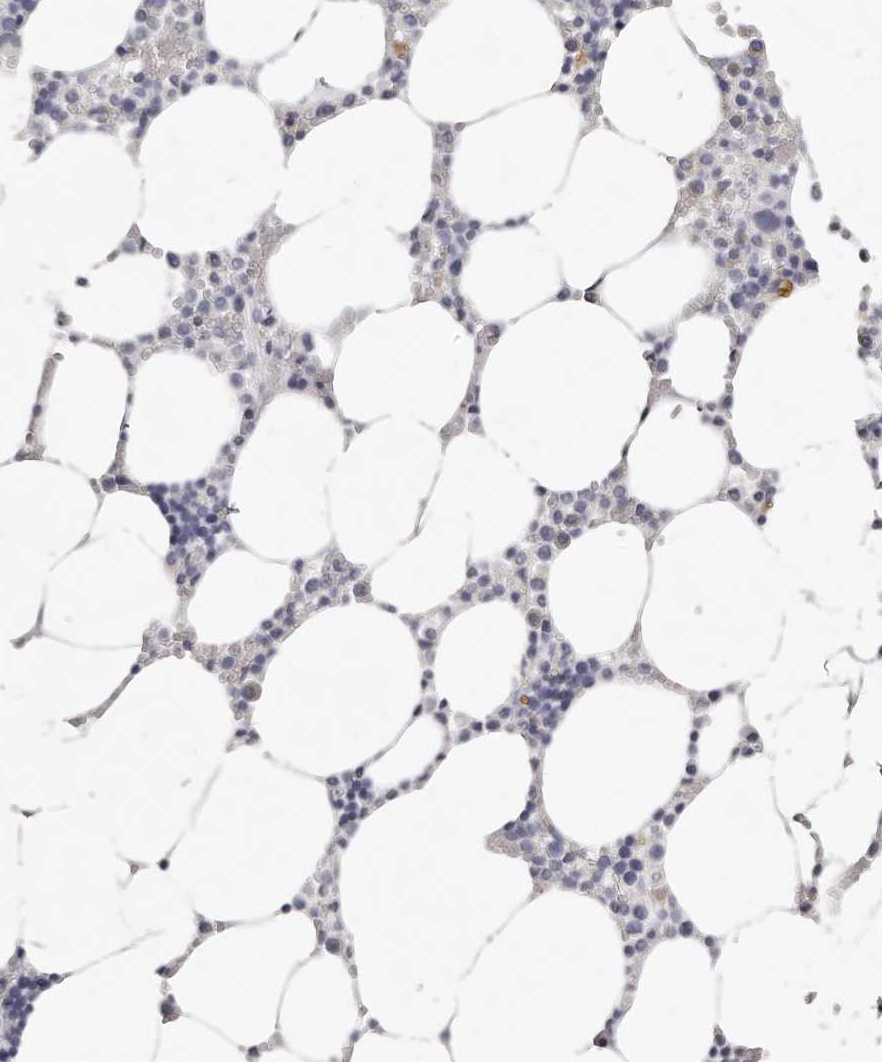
{"staining": {"intensity": "negative", "quantity": "none", "location": "none"}, "tissue": "bone marrow", "cell_type": "Hematopoietic cells", "image_type": "normal", "snomed": [{"axis": "morphology", "description": "Normal tissue, NOS"}, {"axis": "topography", "description": "Bone marrow"}], "caption": "Immunohistochemical staining of unremarkable human bone marrow displays no significant staining in hematopoietic cells. Brightfield microscopy of immunohistochemistry stained with DAB (brown) and hematoxylin (blue), captured at high magnification.", "gene": "GDA", "patient": {"sex": "male", "age": 70}}